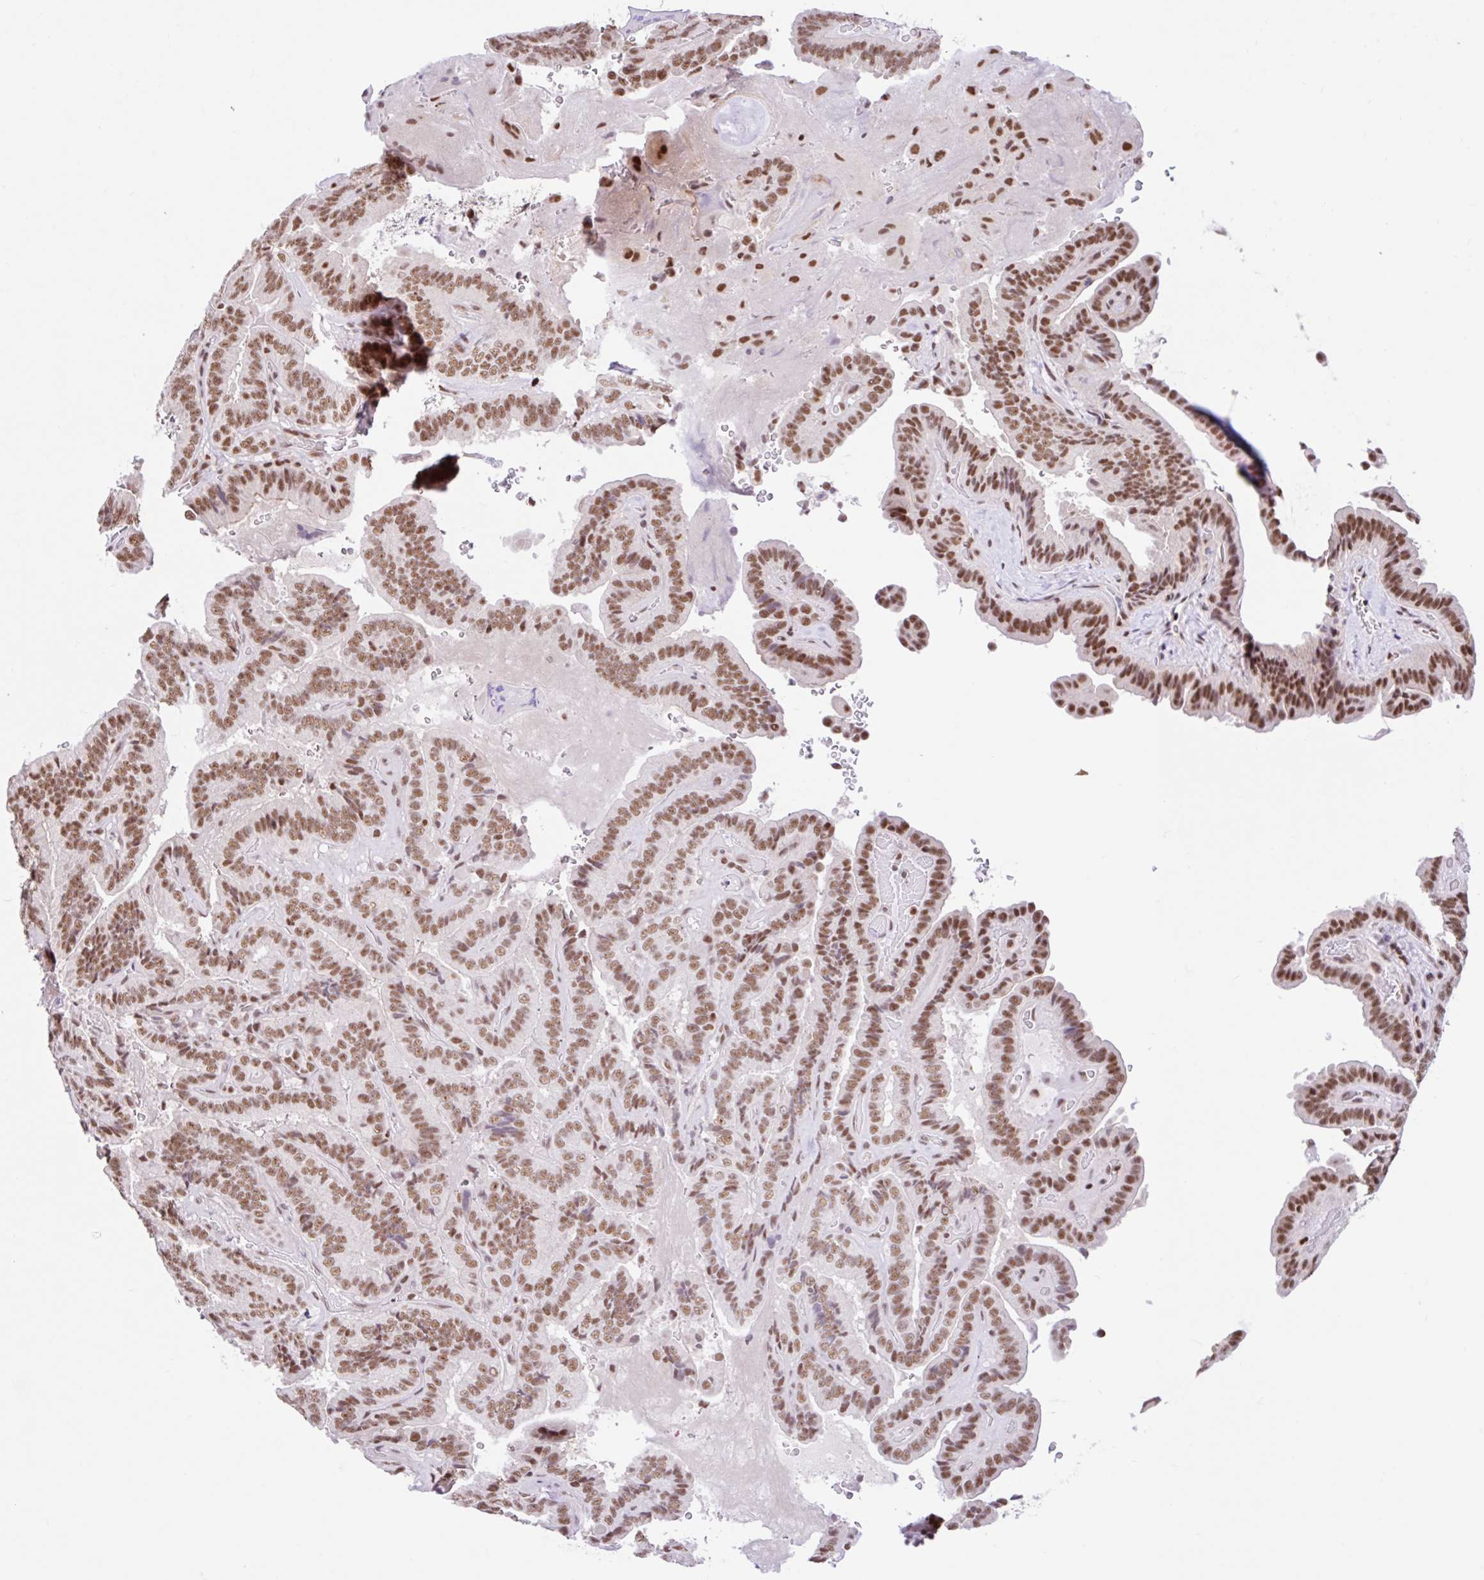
{"staining": {"intensity": "moderate", "quantity": "25%-75%", "location": "nuclear"}, "tissue": "thyroid cancer", "cell_type": "Tumor cells", "image_type": "cancer", "snomed": [{"axis": "morphology", "description": "Papillary adenocarcinoma, NOS"}, {"axis": "topography", "description": "Thyroid gland"}], "caption": "Thyroid cancer (papillary adenocarcinoma) was stained to show a protein in brown. There is medium levels of moderate nuclear expression in approximately 25%-75% of tumor cells.", "gene": "CCDC12", "patient": {"sex": "male", "age": 61}}